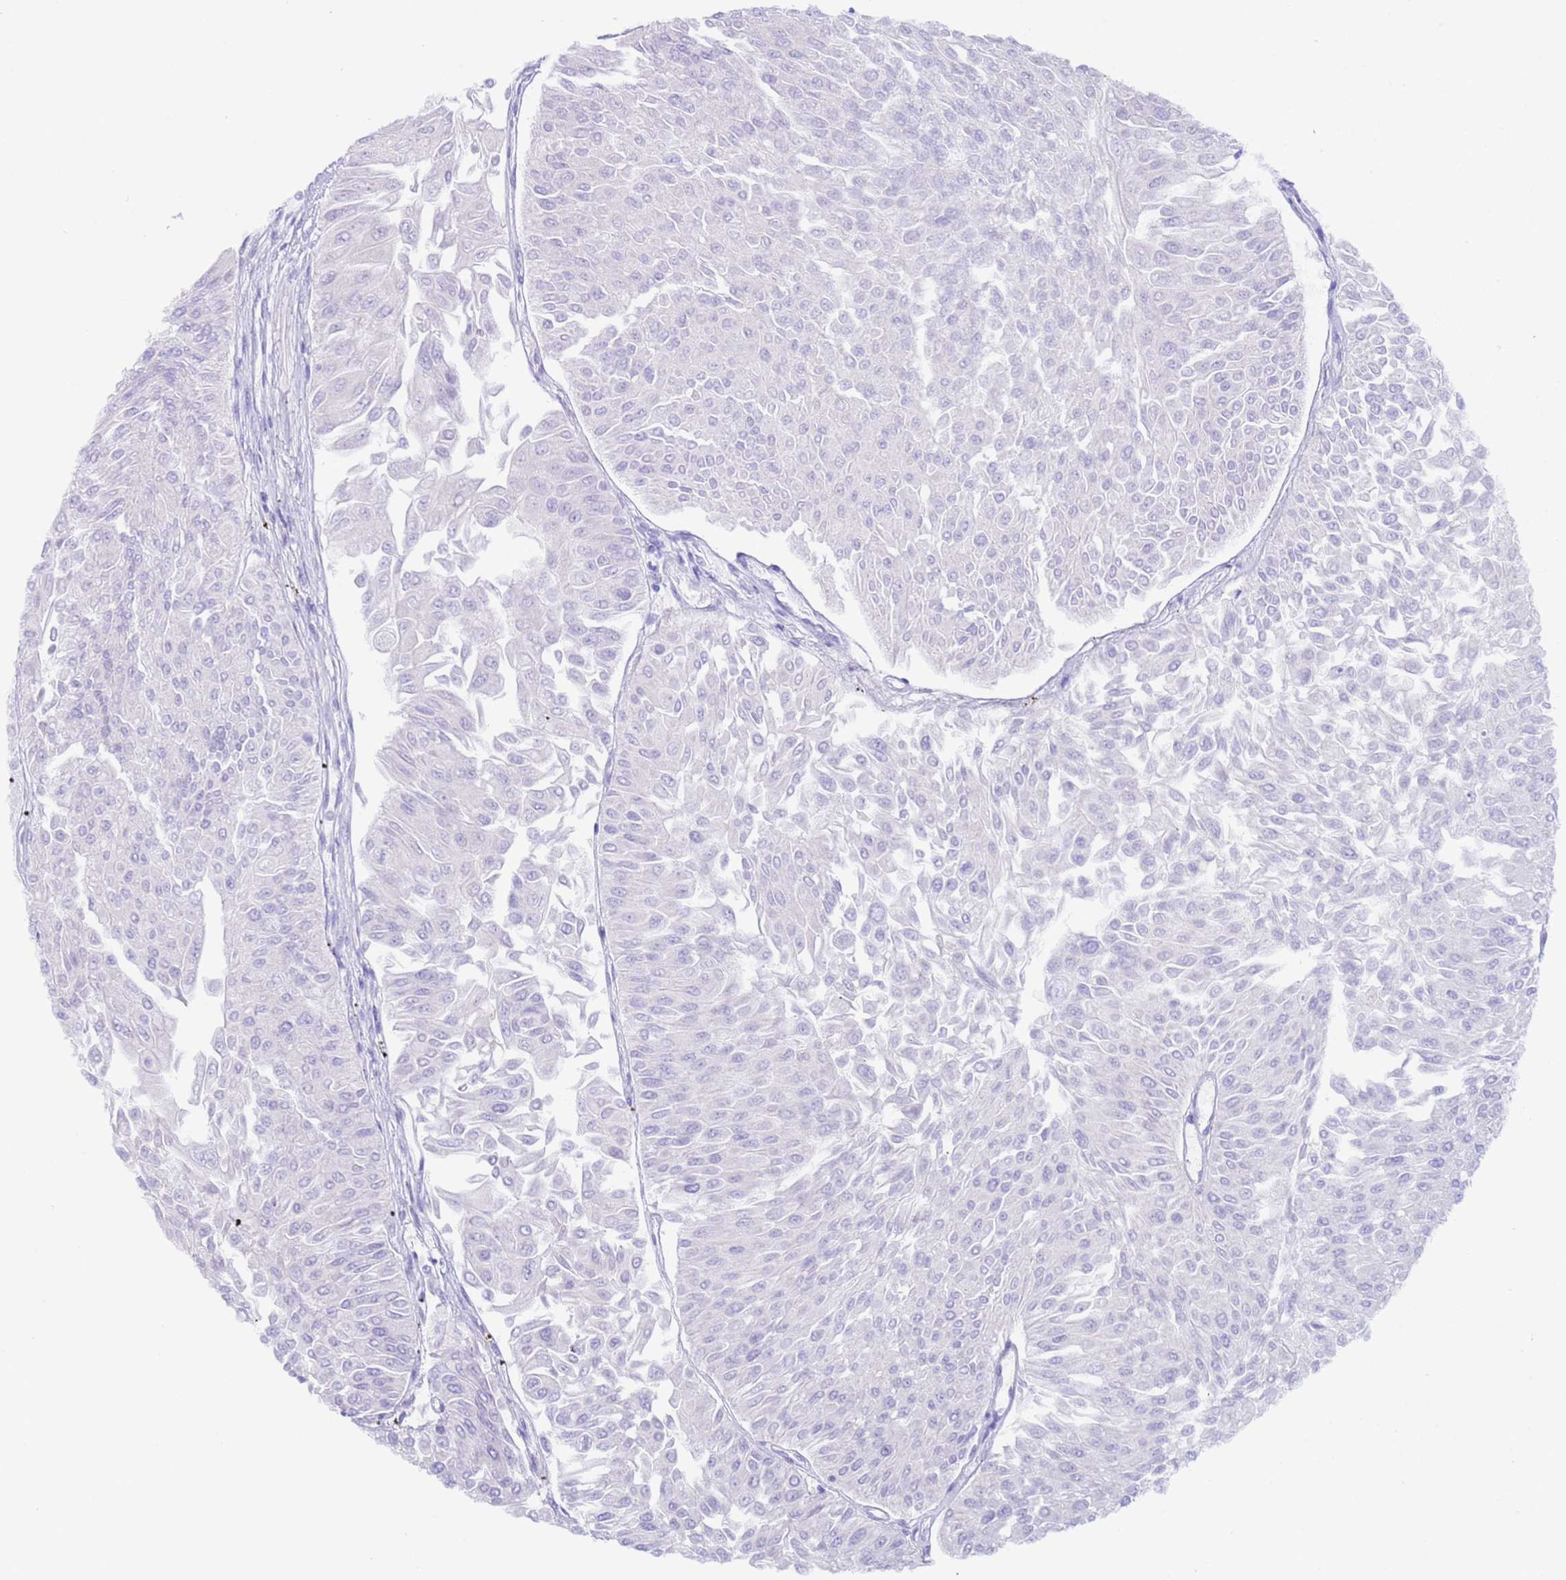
{"staining": {"intensity": "negative", "quantity": "none", "location": "none"}, "tissue": "urothelial cancer", "cell_type": "Tumor cells", "image_type": "cancer", "snomed": [{"axis": "morphology", "description": "Urothelial carcinoma, Low grade"}, {"axis": "topography", "description": "Urinary bladder"}], "caption": "DAB immunohistochemical staining of human low-grade urothelial carcinoma reveals no significant positivity in tumor cells.", "gene": "CPB1", "patient": {"sex": "male", "age": 67}}